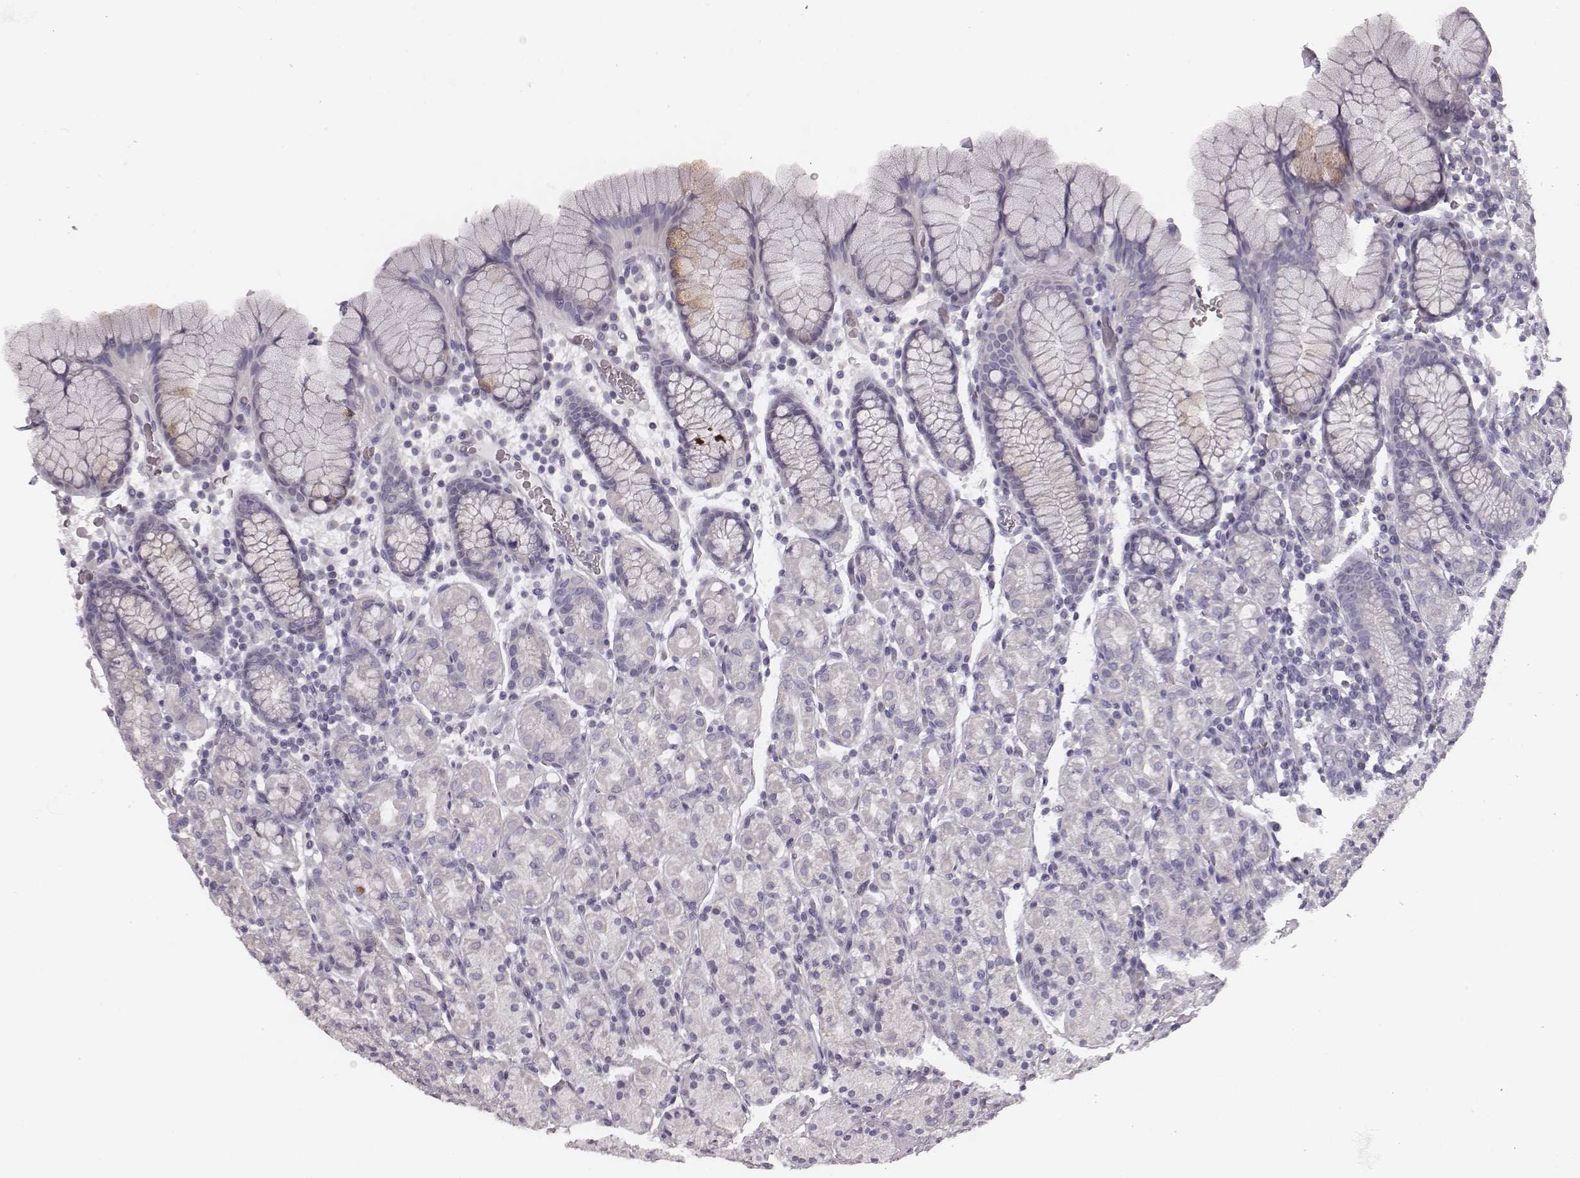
{"staining": {"intensity": "negative", "quantity": "none", "location": "none"}, "tissue": "stomach", "cell_type": "Glandular cells", "image_type": "normal", "snomed": [{"axis": "morphology", "description": "Normal tissue, NOS"}, {"axis": "topography", "description": "Stomach, upper"}, {"axis": "topography", "description": "Stomach"}], "caption": "Immunohistochemistry histopathology image of normal stomach stained for a protein (brown), which reveals no positivity in glandular cells. (DAB (3,3'-diaminobenzidine) immunohistochemistry (IHC), high magnification).", "gene": "SPA17", "patient": {"sex": "male", "age": 62}}